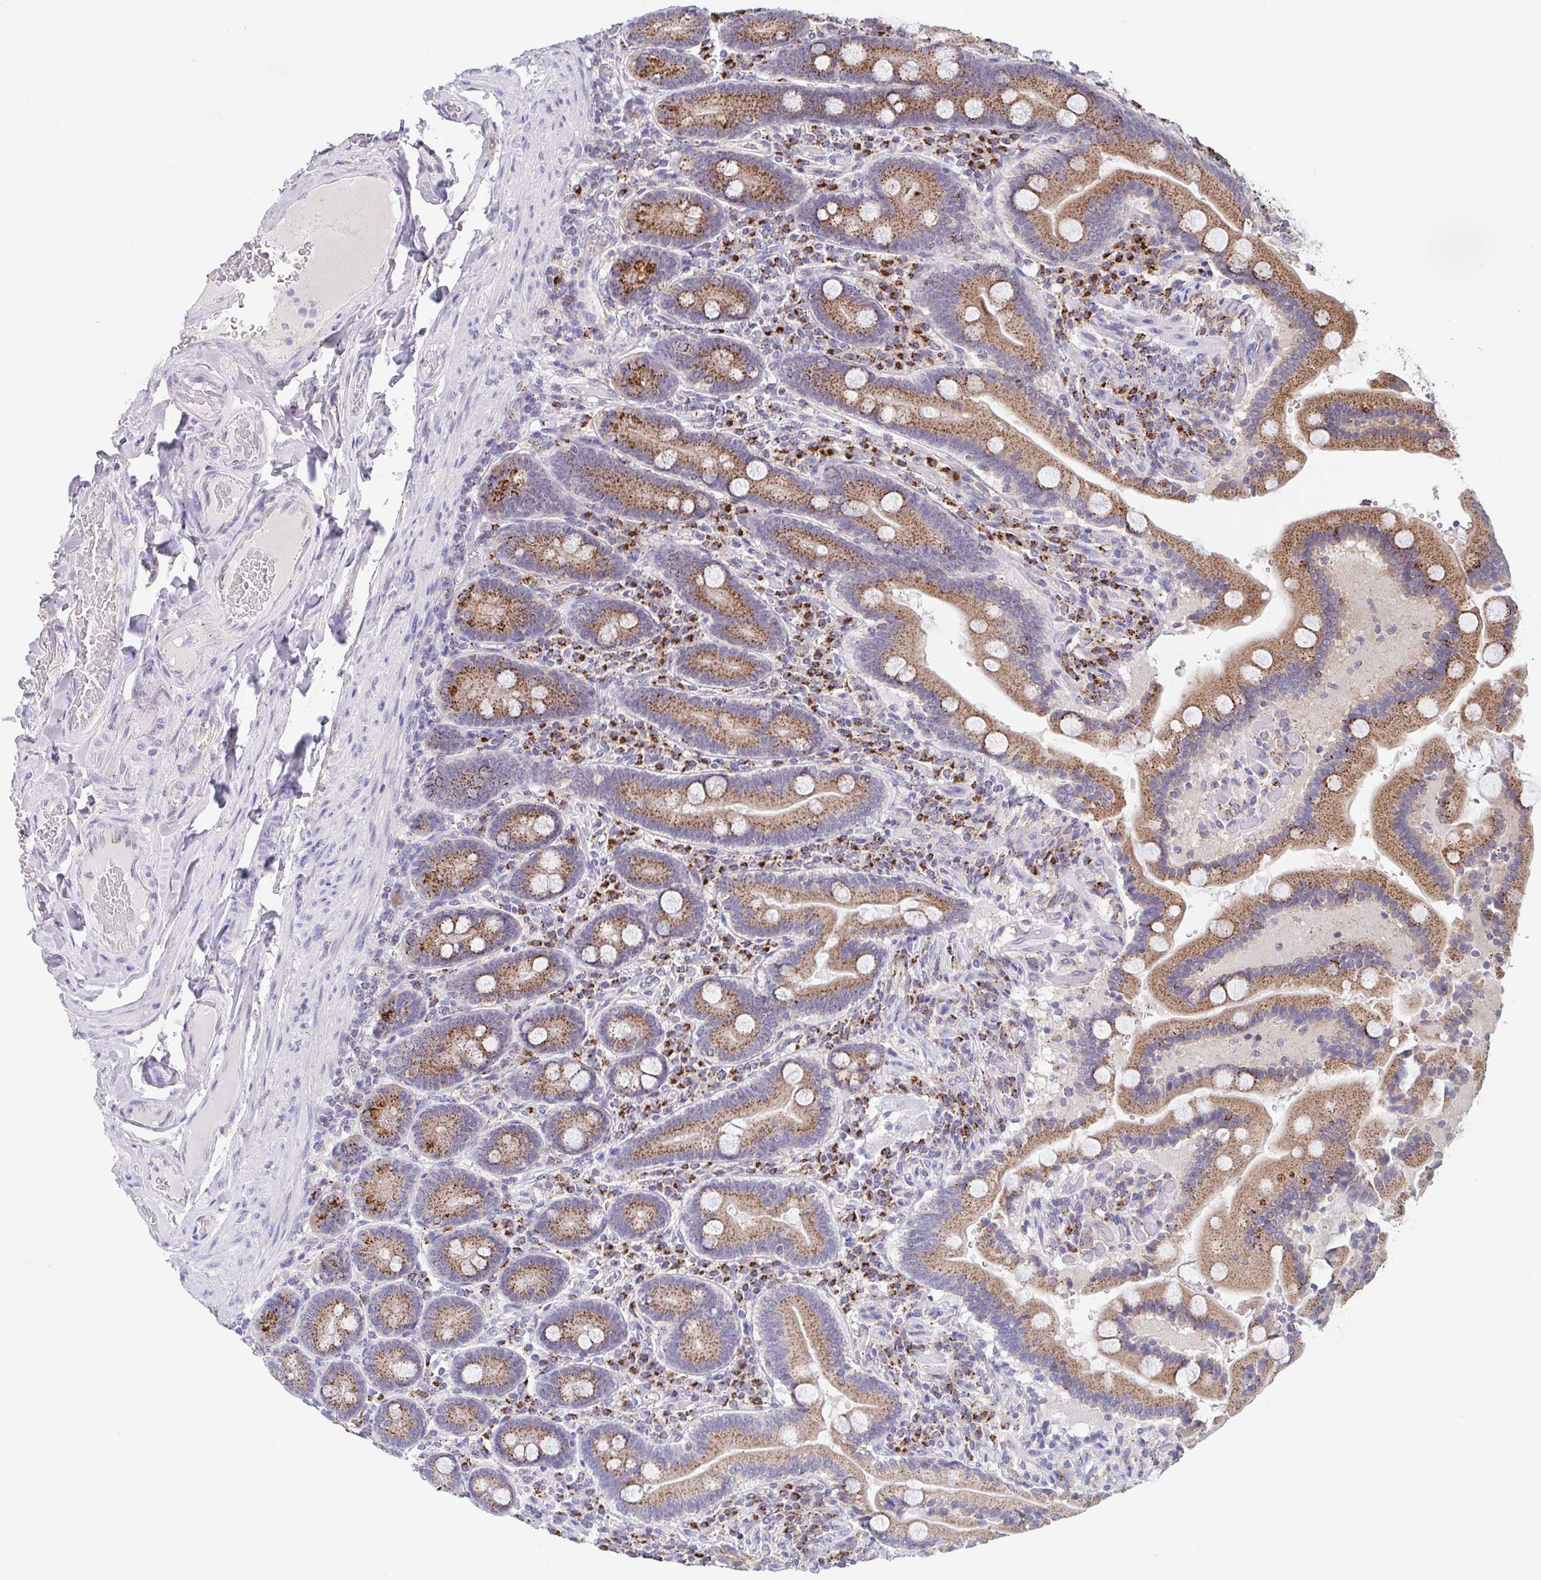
{"staining": {"intensity": "moderate", "quantity": ">75%", "location": "cytoplasmic/membranous"}, "tissue": "duodenum", "cell_type": "Glandular cells", "image_type": "normal", "snomed": [{"axis": "morphology", "description": "Normal tissue, NOS"}, {"axis": "topography", "description": "Duodenum"}], "caption": "Immunohistochemical staining of normal human duodenum reveals medium levels of moderate cytoplasmic/membranous positivity in approximately >75% of glandular cells. (Brightfield microscopy of DAB IHC at high magnification).", "gene": "PROSER3", "patient": {"sex": "female", "age": 62}}